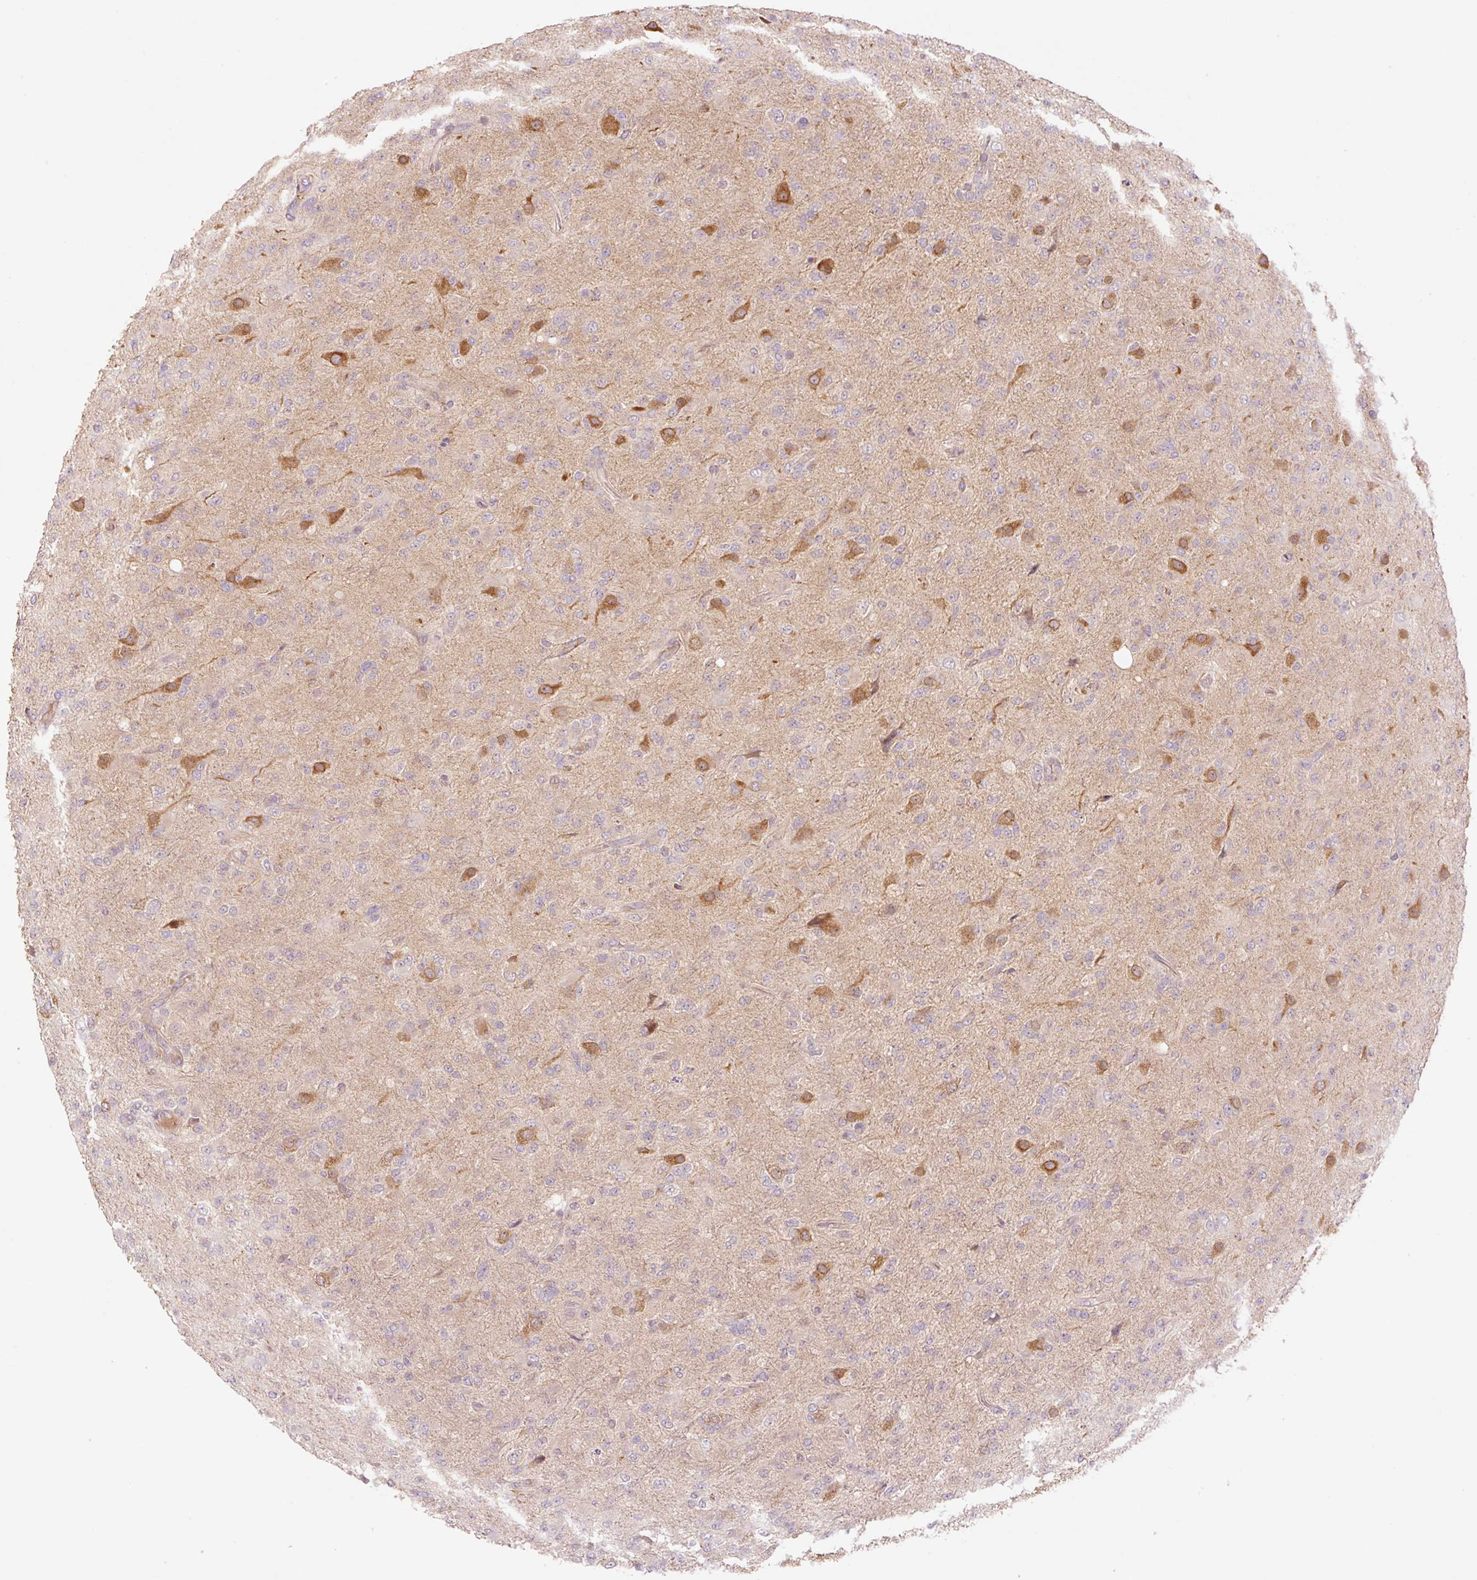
{"staining": {"intensity": "negative", "quantity": "none", "location": "none"}, "tissue": "glioma", "cell_type": "Tumor cells", "image_type": "cancer", "snomed": [{"axis": "morphology", "description": "Glioma, malignant, Low grade"}, {"axis": "topography", "description": "Brain"}], "caption": "A histopathology image of glioma stained for a protein shows no brown staining in tumor cells. (Immunohistochemistry (ihc), brightfield microscopy, high magnification).", "gene": "SLC29A3", "patient": {"sex": "male", "age": 65}}